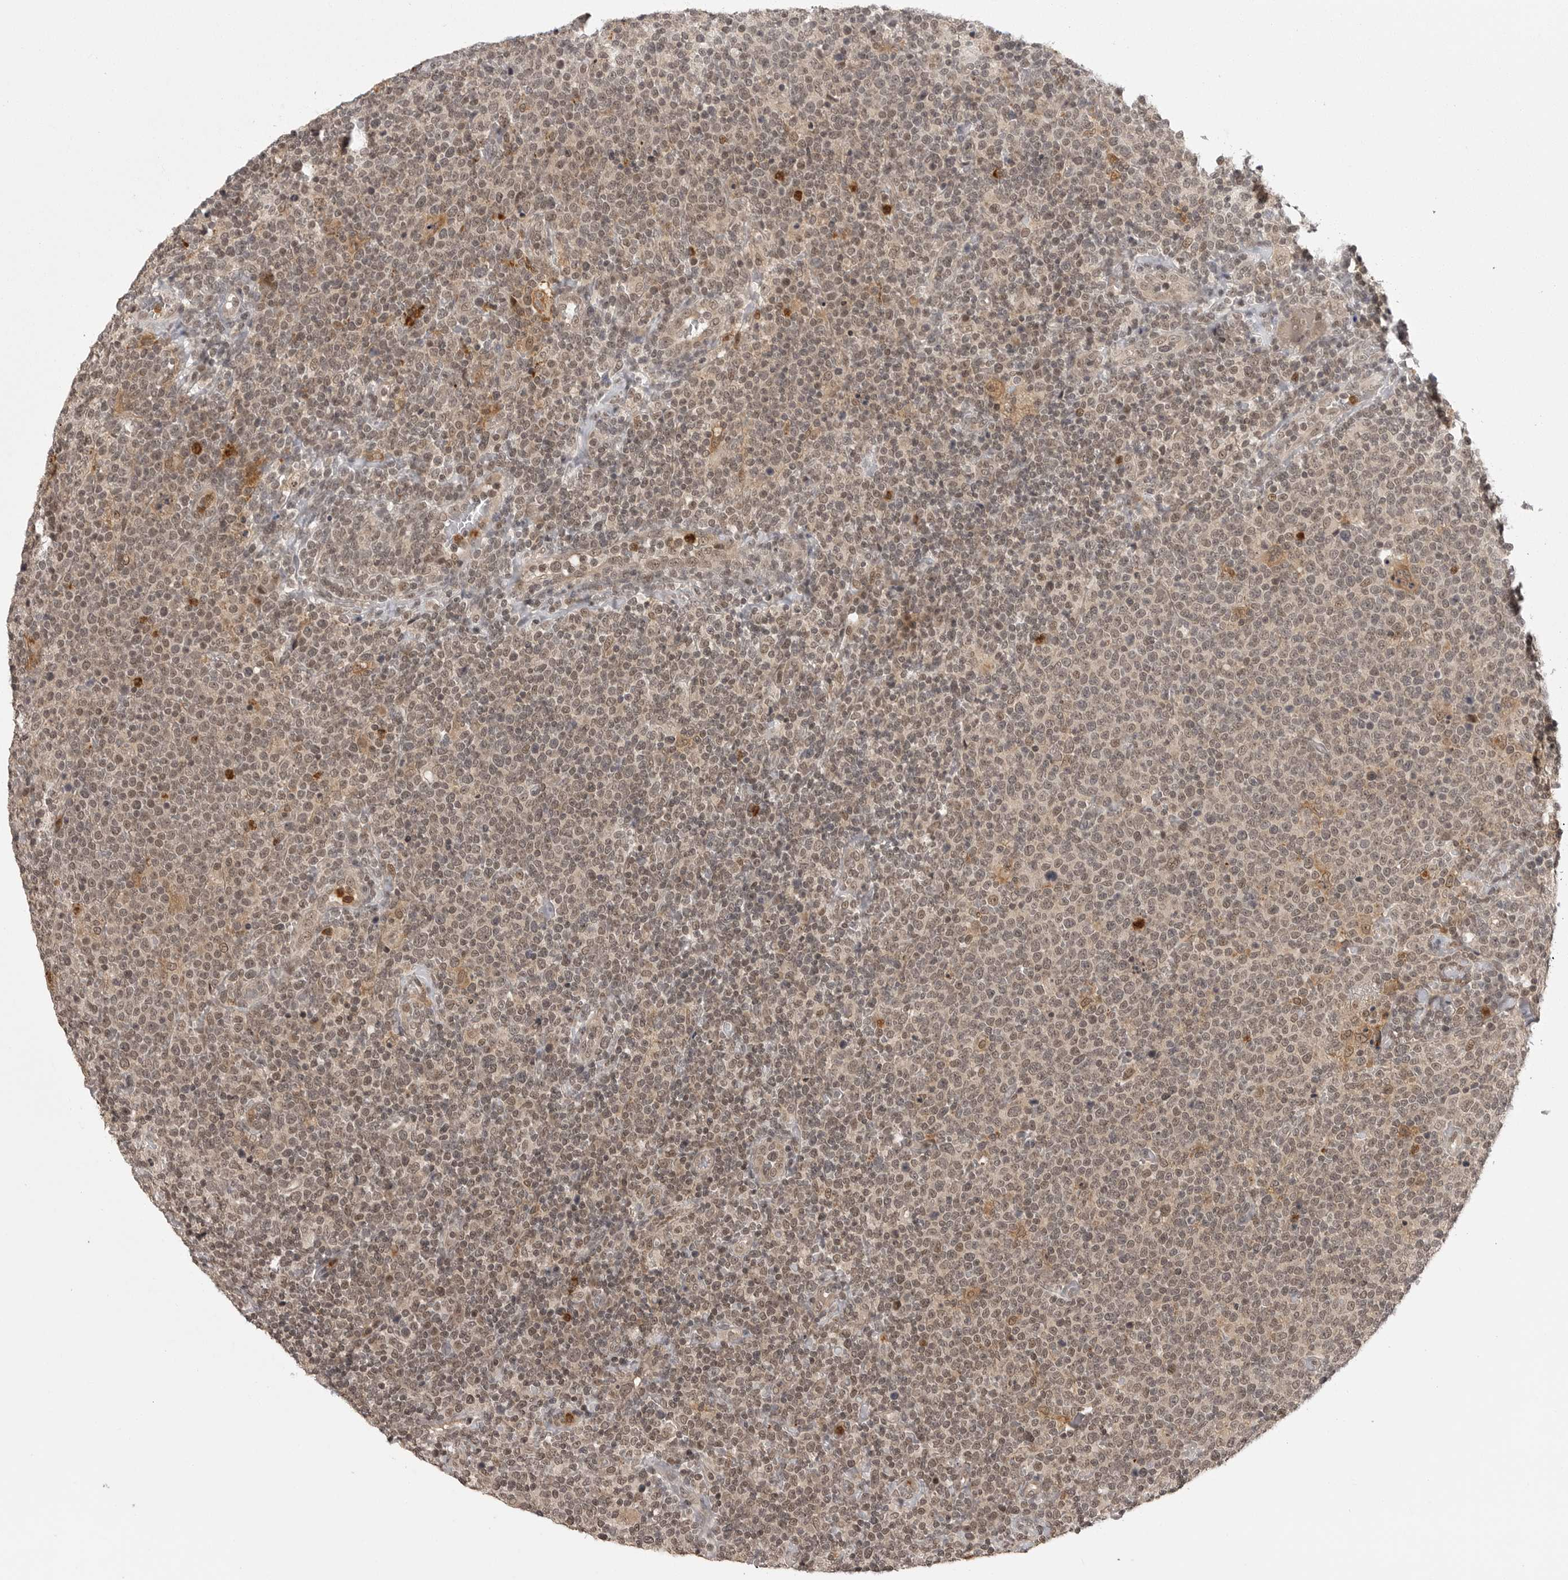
{"staining": {"intensity": "weak", "quantity": ">75%", "location": "cytoplasmic/membranous,nuclear"}, "tissue": "lymphoma", "cell_type": "Tumor cells", "image_type": "cancer", "snomed": [{"axis": "morphology", "description": "Malignant lymphoma, non-Hodgkin's type, High grade"}, {"axis": "topography", "description": "Lymph node"}], "caption": "About >75% of tumor cells in human lymphoma demonstrate weak cytoplasmic/membranous and nuclear protein expression as visualized by brown immunohistochemical staining.", "gene": "PEG3", "patient": {"sex": "male", "age": 61}}